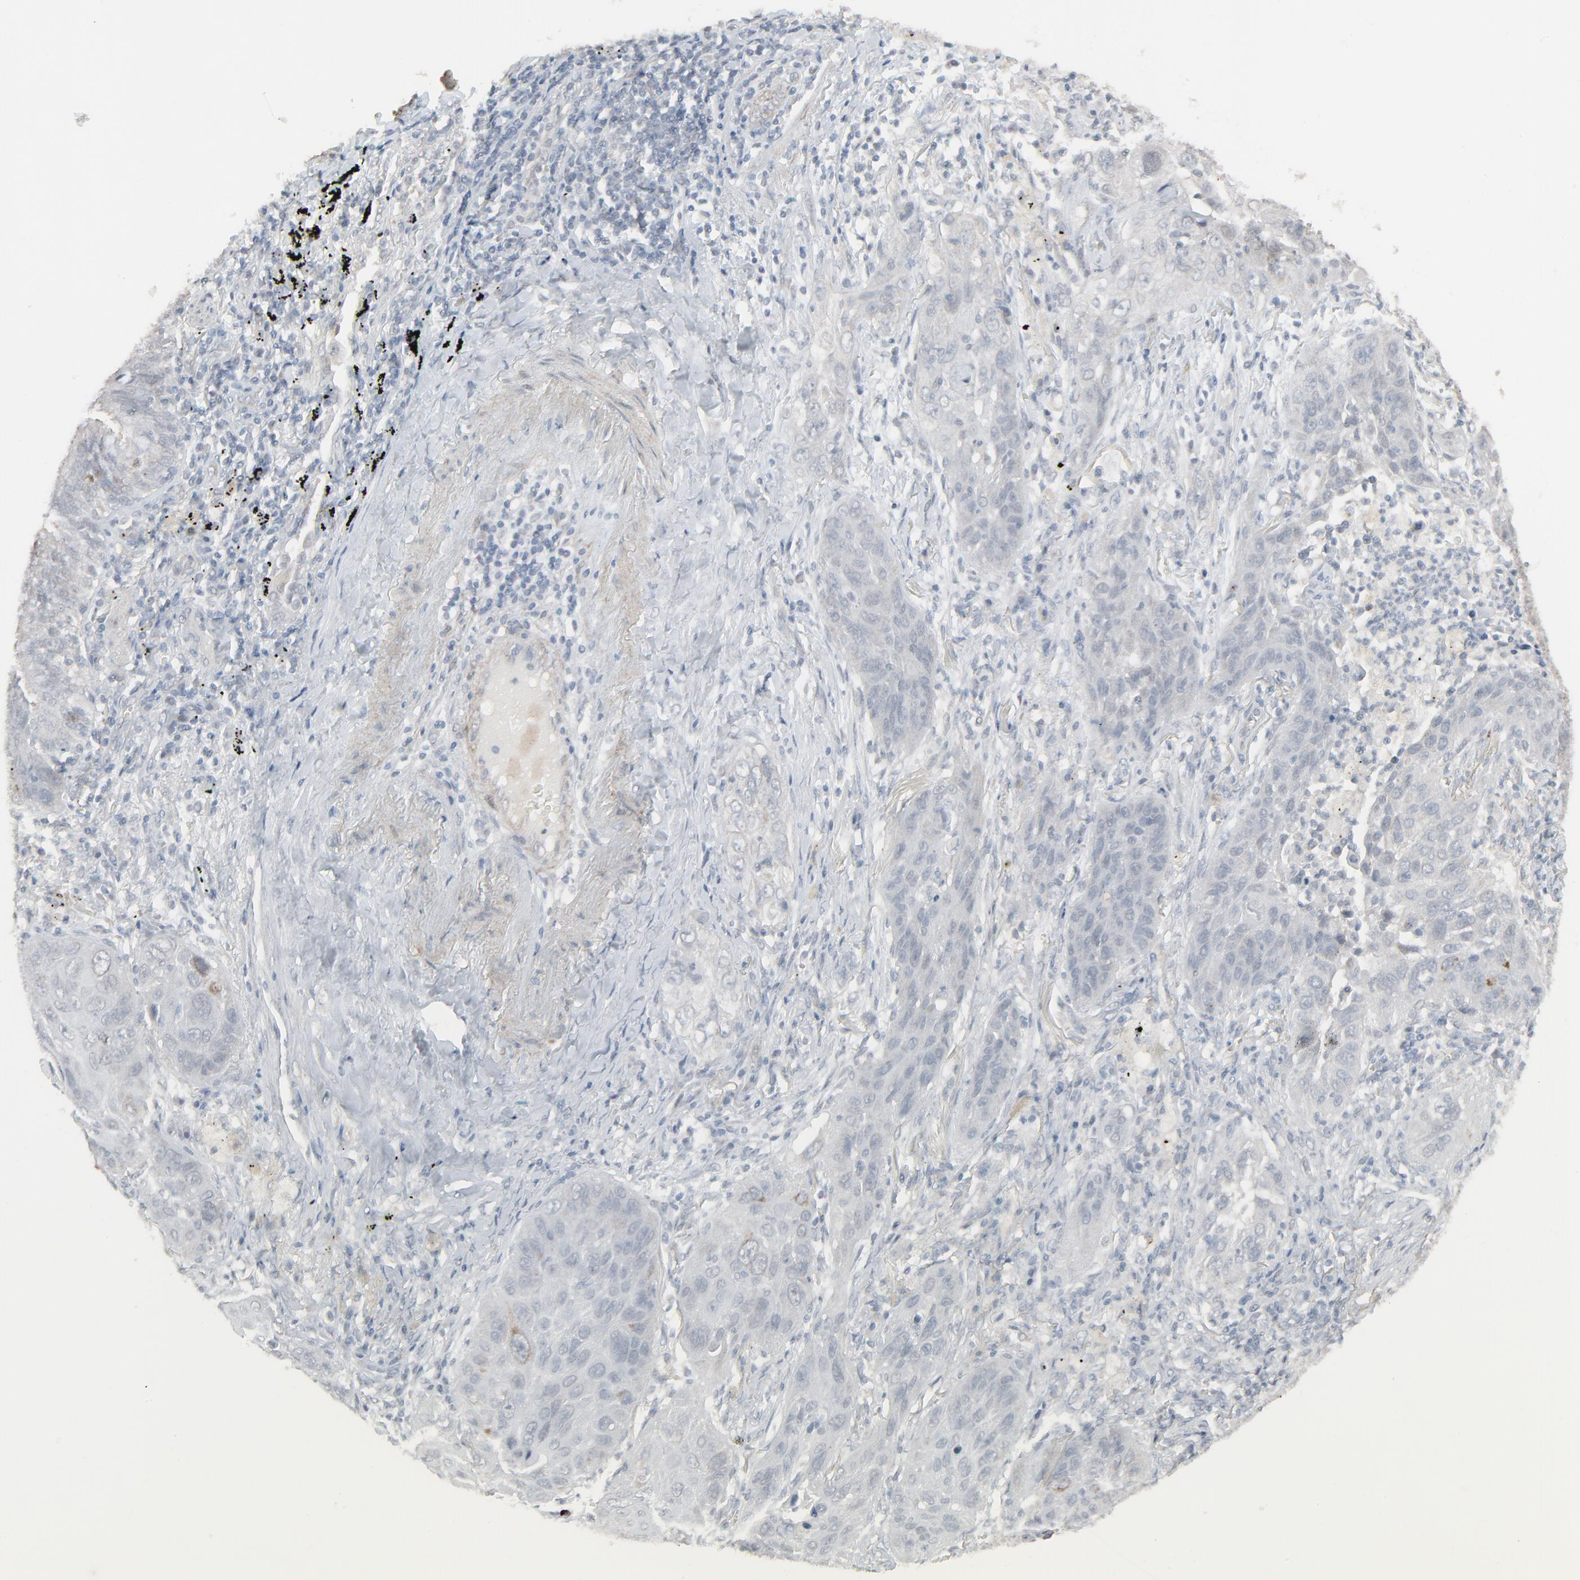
{"staining": {"intensity": "negative", "quantity": "none", "location": "none"}, "tissue": "lung cancer", "cell_type": "Tumor cells", "image_type": "cancer", "snomed": [{"axis": "morphology", "description": "Squamous cell carcinoma, NOS"}, {"axis": "topography", "description": "Lung"}], "caption": "High power microscopy histopathology image of an immunohistochemistry (IHC) image of squamous cell carcinoma (lung), revealing no significant positivity in tumor cells.", "gene": "NEUROD1", "patient": {"sex": "female", "age": 67}}